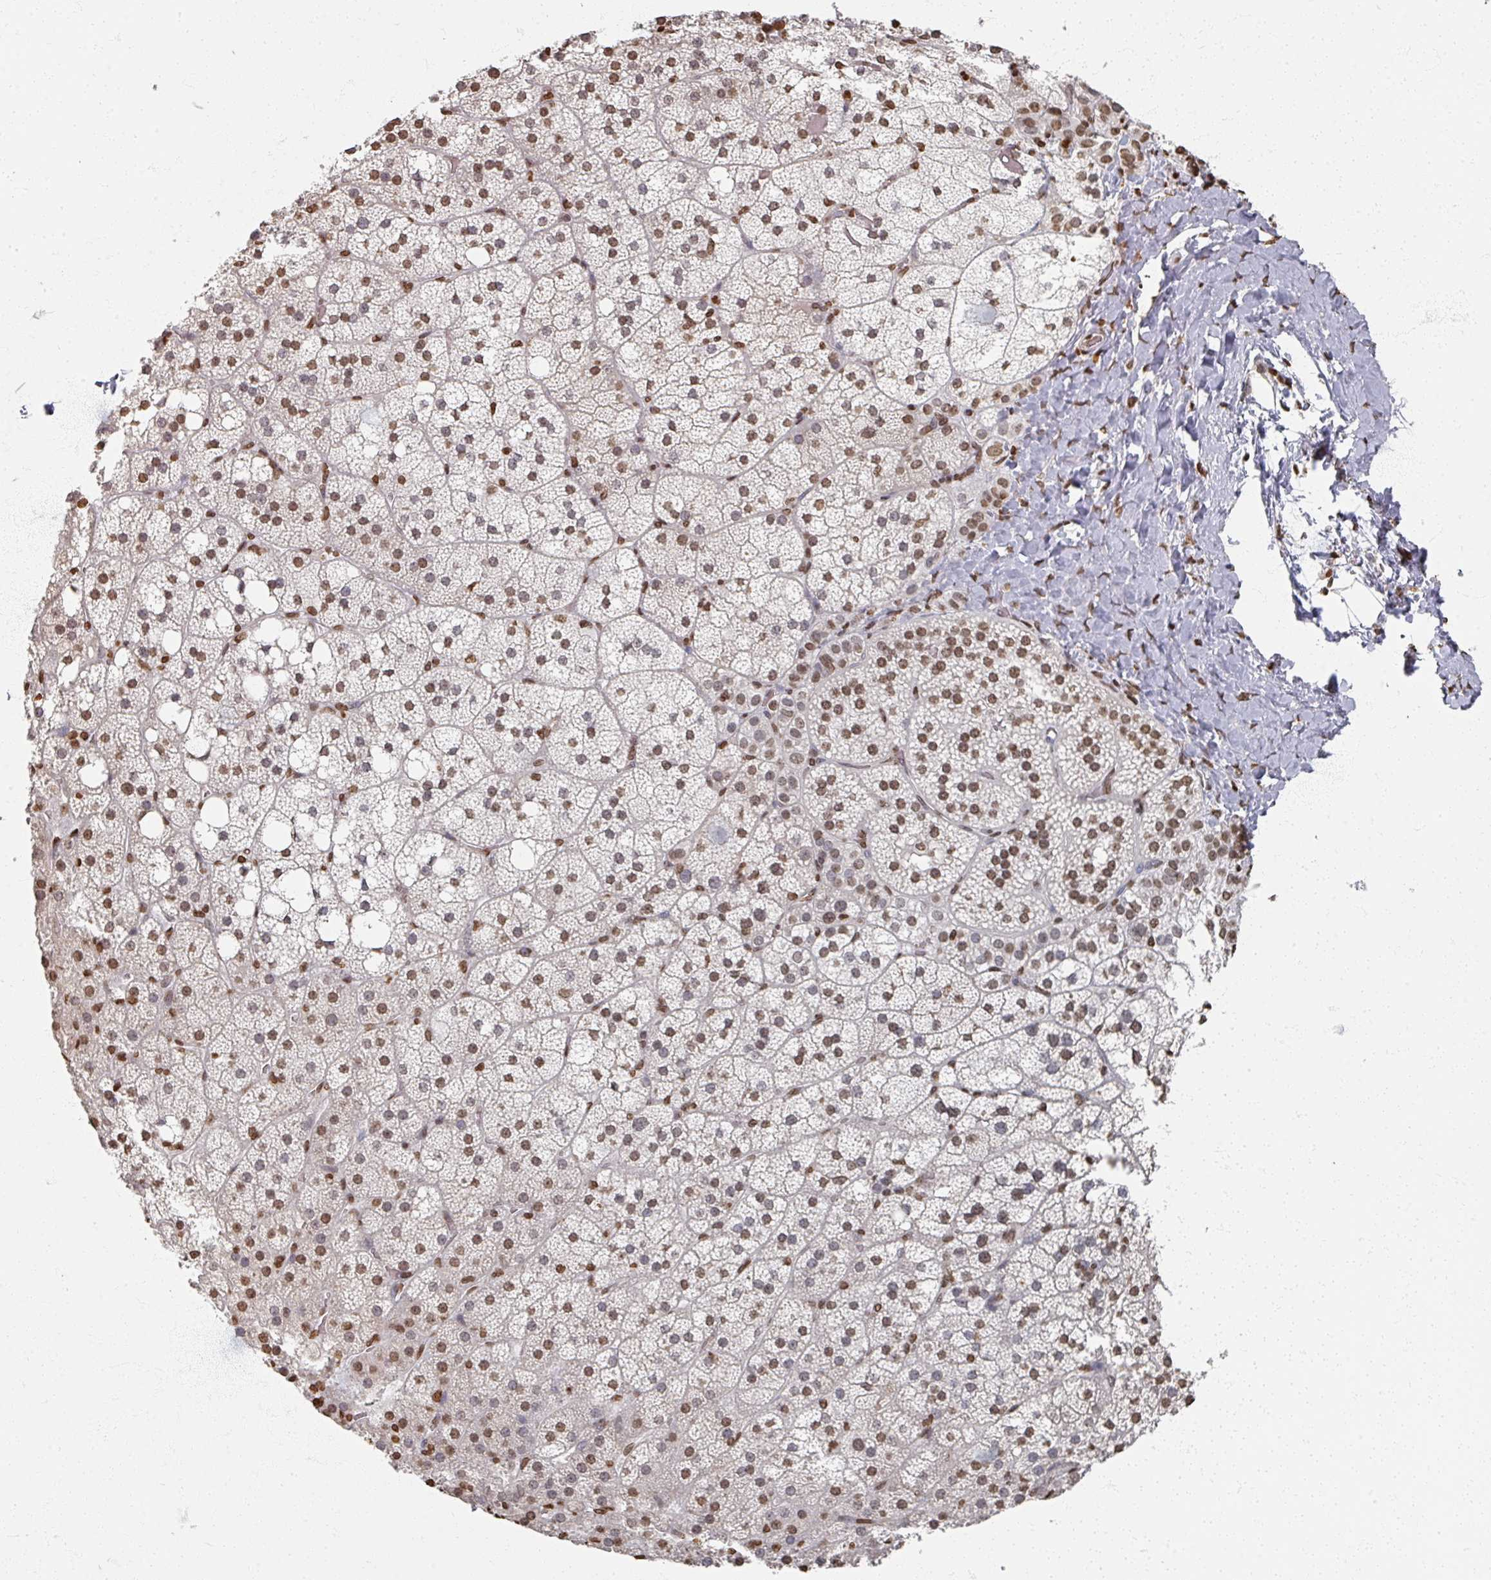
{"staining": {"intensity": "moderate", "quantity": ">75%", "location": "nuclear"}, "tissue": "adrenal gland", "cell_type": "Glandular cells", "image_type": "normal", "snomed": [{"axis": "morphology", "description": "Normal tissue, NOS"}, {"axis": "topography", "description": "Adrenal gland"}], "caption": "The histopathology image demonstrates a brown stain indicating the presence of a protein in the nuclear of glandular cells in adrenal gland. (Stains: DAB (3,3'-diaminobenzidine) in brown, nuclei in blue, Microscopy: brightfield microscopy at high magnification).", "gene": "DCUN1D5", "patient": {"sex": "male", "age": 53}}